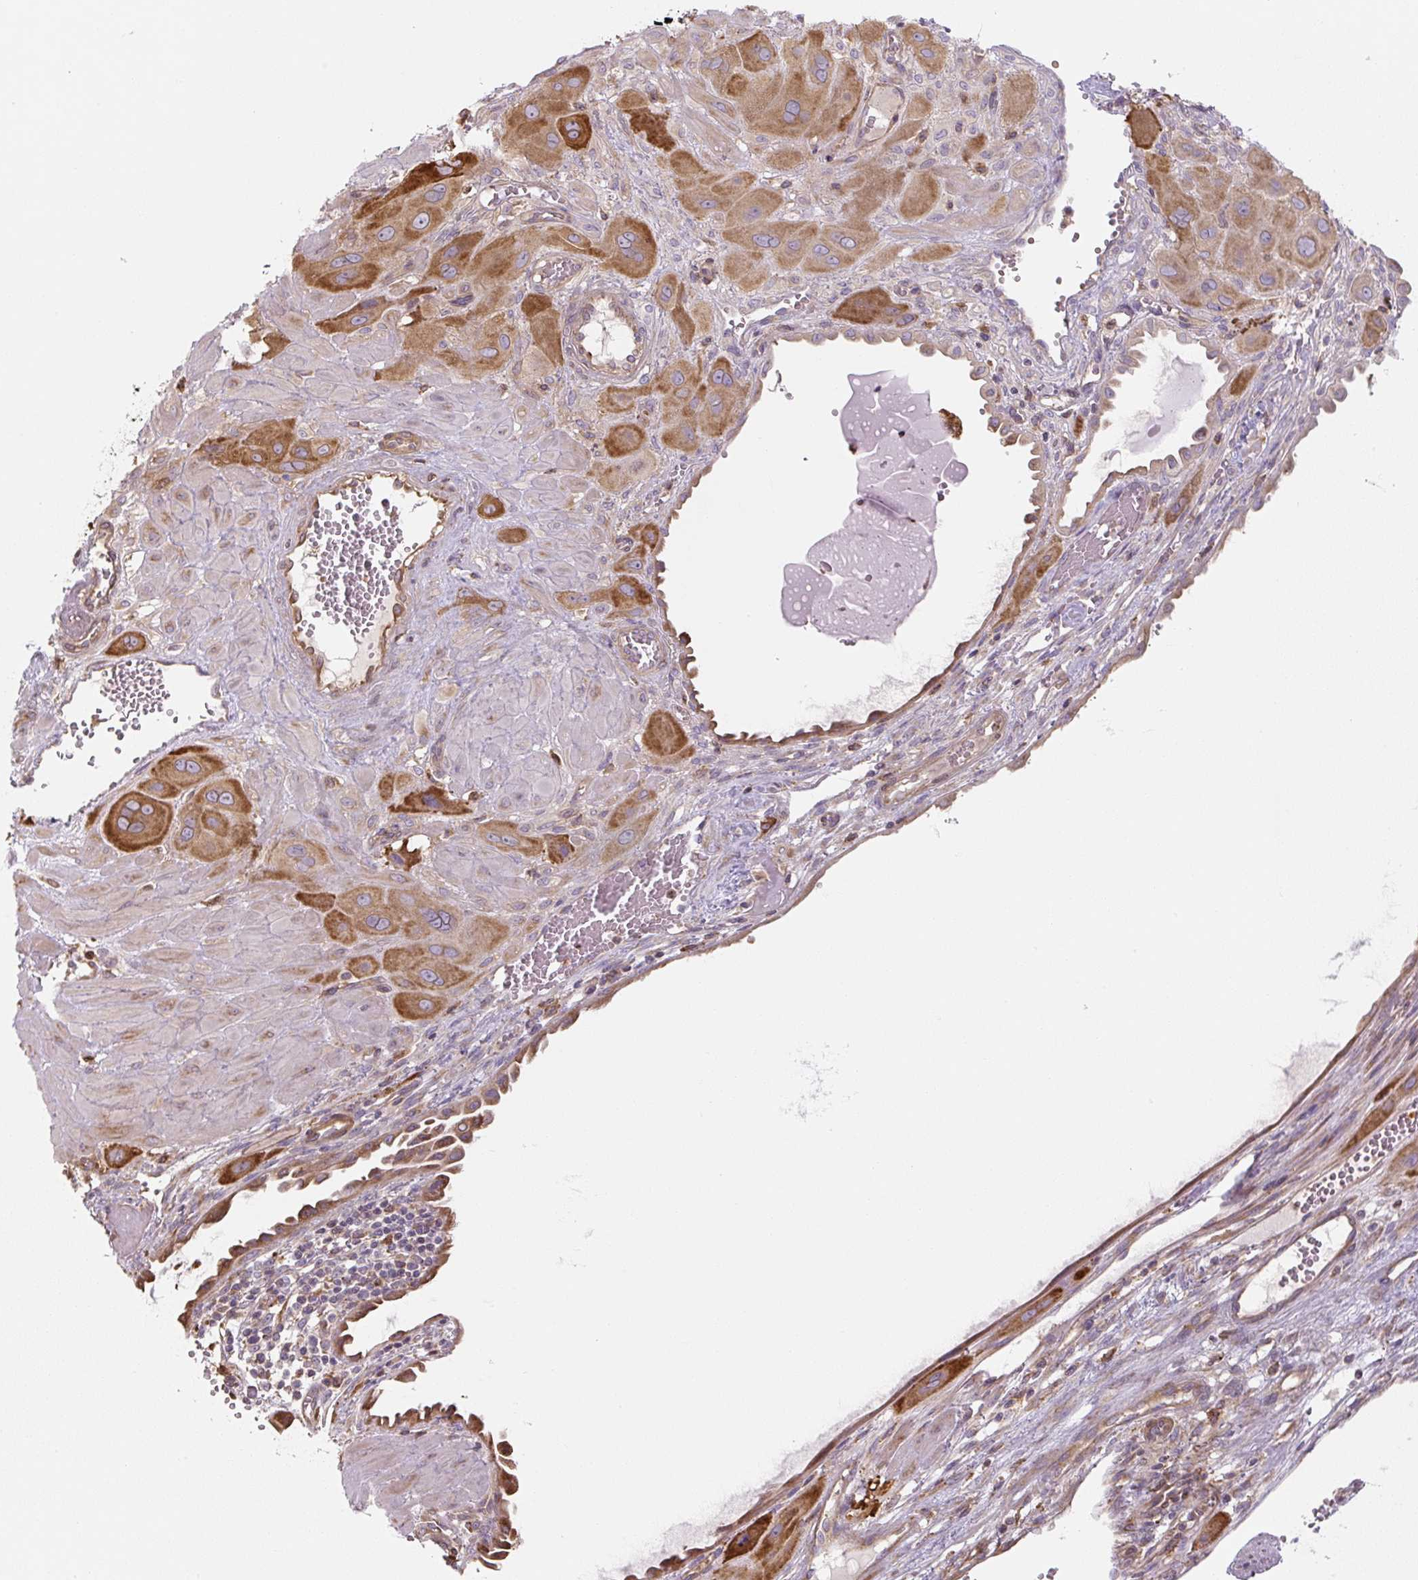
{"staining": {"intensity": "moderate", "quantity": "25%-75%", "location": "cytoplasmic/membranous"}, "tissue": "cervical cancer", "cell_type": "Tumor cells", "image_type": "cancer", "snomed": [{"axis": "morphology", "description": "Squamous cell carcinoma, NOS"}, {"axis": "topography", "description": "Cervix"}], "caption": "Moderate cytoplasmic/membranous positivity is appreciated in approximately 25%-75% of tumor cells in squamous cell carcinoma (cervical). Immunohistochemistry (ihc) stains the protein of interest in brown and the nuclei are stained blue.", "gene": "RASA1", "patient": {"sex": "female", "age": 34}}